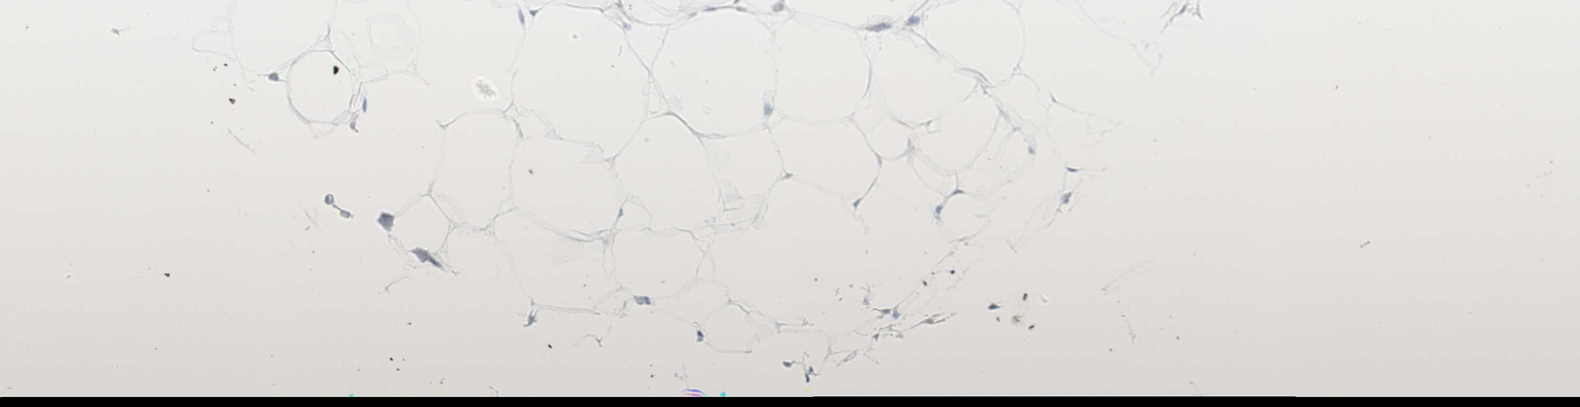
{"staining": {"intensity": "negative", "quantity": "none", "location": "none"}, "tissue": "adipose tissue", "cell_type": "Adipocytes", "image_type": "normal", "snomed": [{"axis": "morphology", "description": "Normal tissue, NOS"}, {"axis": "topography", "description": "Breast"}, {"axis": "topography", "description": "Adipose tissue"}], "caption": "Immunohistochemistry (IHC) photomicrograph of unremarkable adipose tissue stained for a protein (brown), which reveals no expression in adipocytes.", "gene": "TPO", "patient": {"sex": "female", "age": 25}}